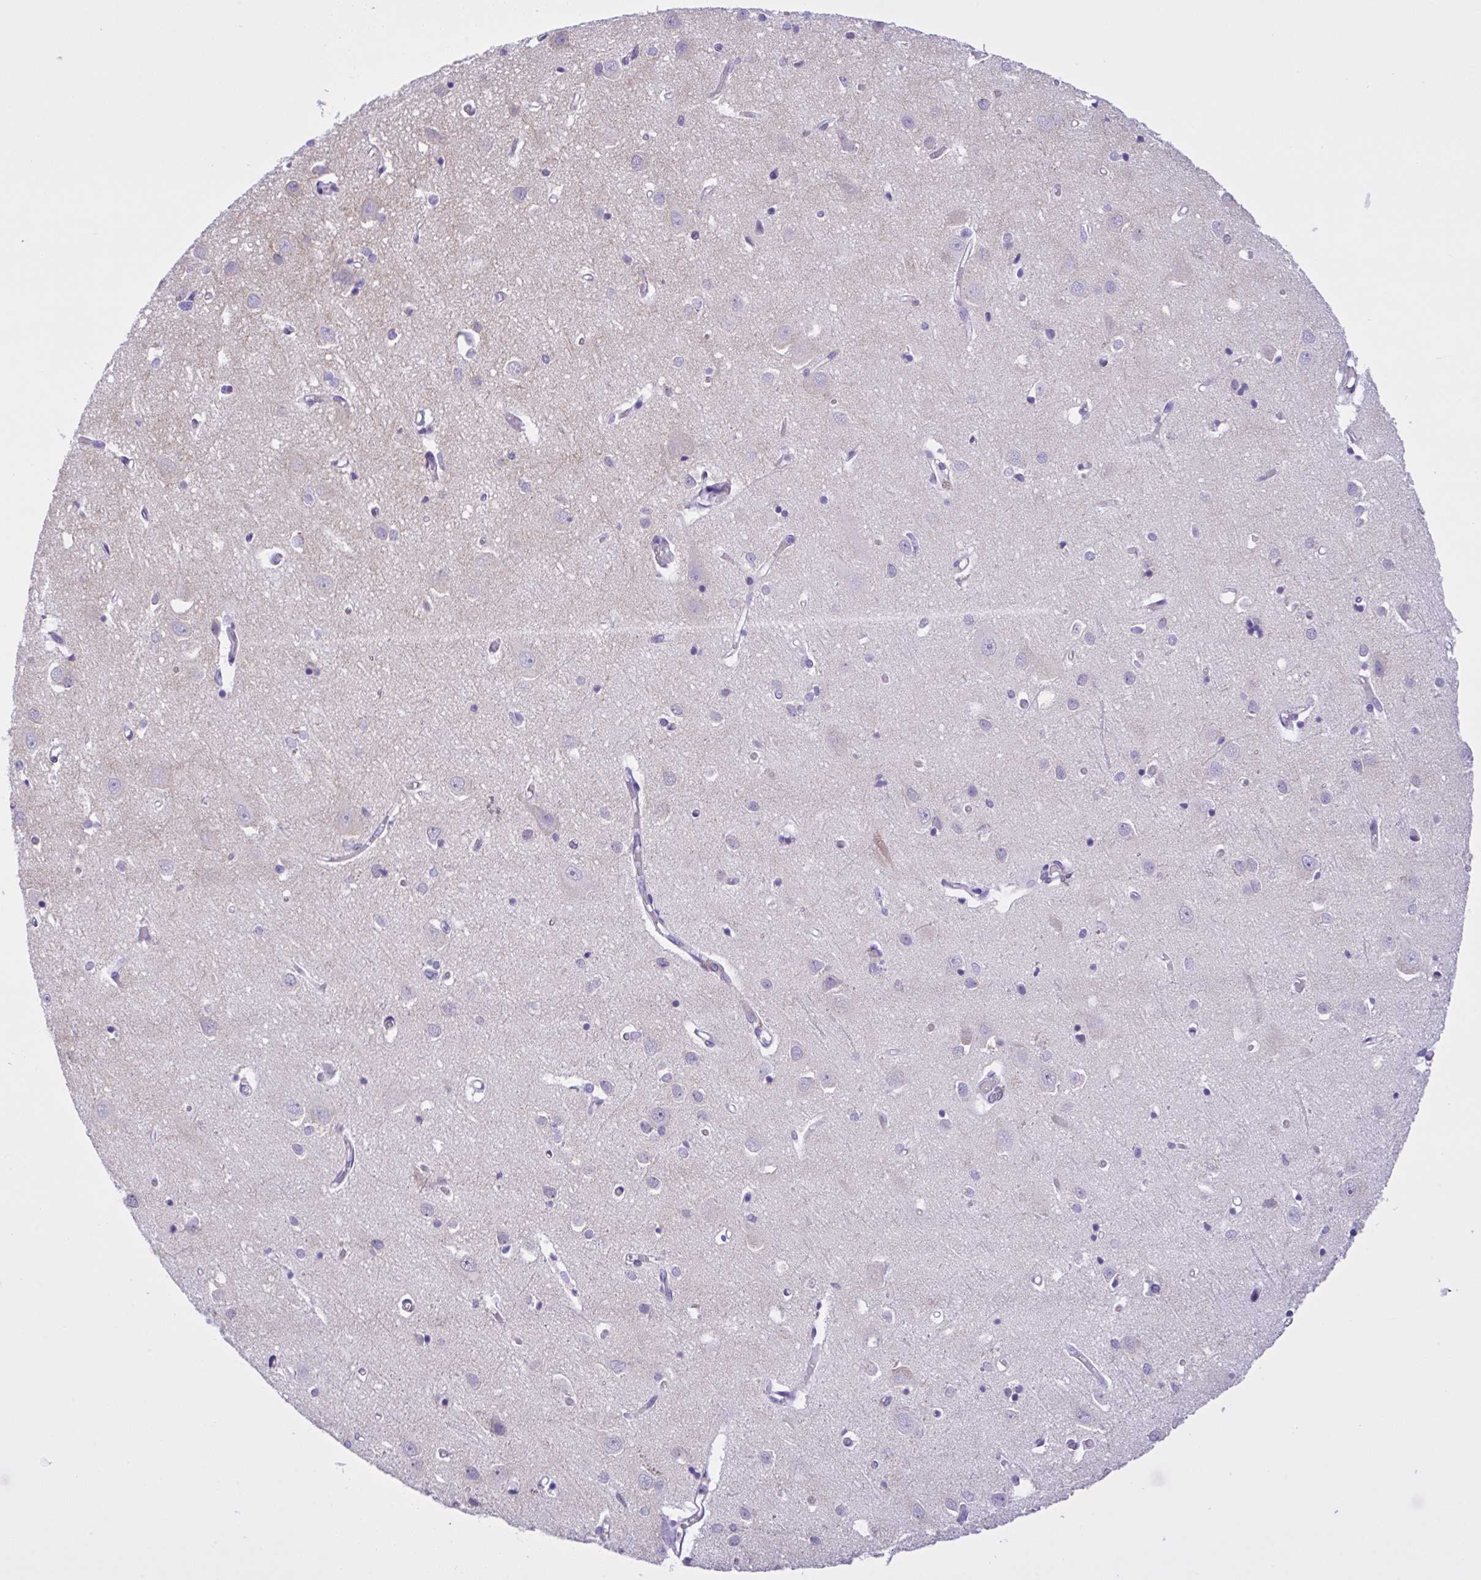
{"staining": {"intensity": "negative", "quantity": "none", "location": "none"}, "tissue": "cerebral cortex", "cell_type": "Endothelial cells", "image_type": "normal", "snomed": [{"axis": "morphology", "description": "Normal tissue, NOS"}, {"axis": "topography", "description": "Cerebral cortex"}], "caption": "Immunohistochemical staining of benign cerebral cortex exhibits no significant staining in endothelial cells. (DAB (3,3'-diaminobenzidine) immunohistochemistry, high magnification).", "gene": "YBX2", "patient": {"sex": "male", "age": 70}}